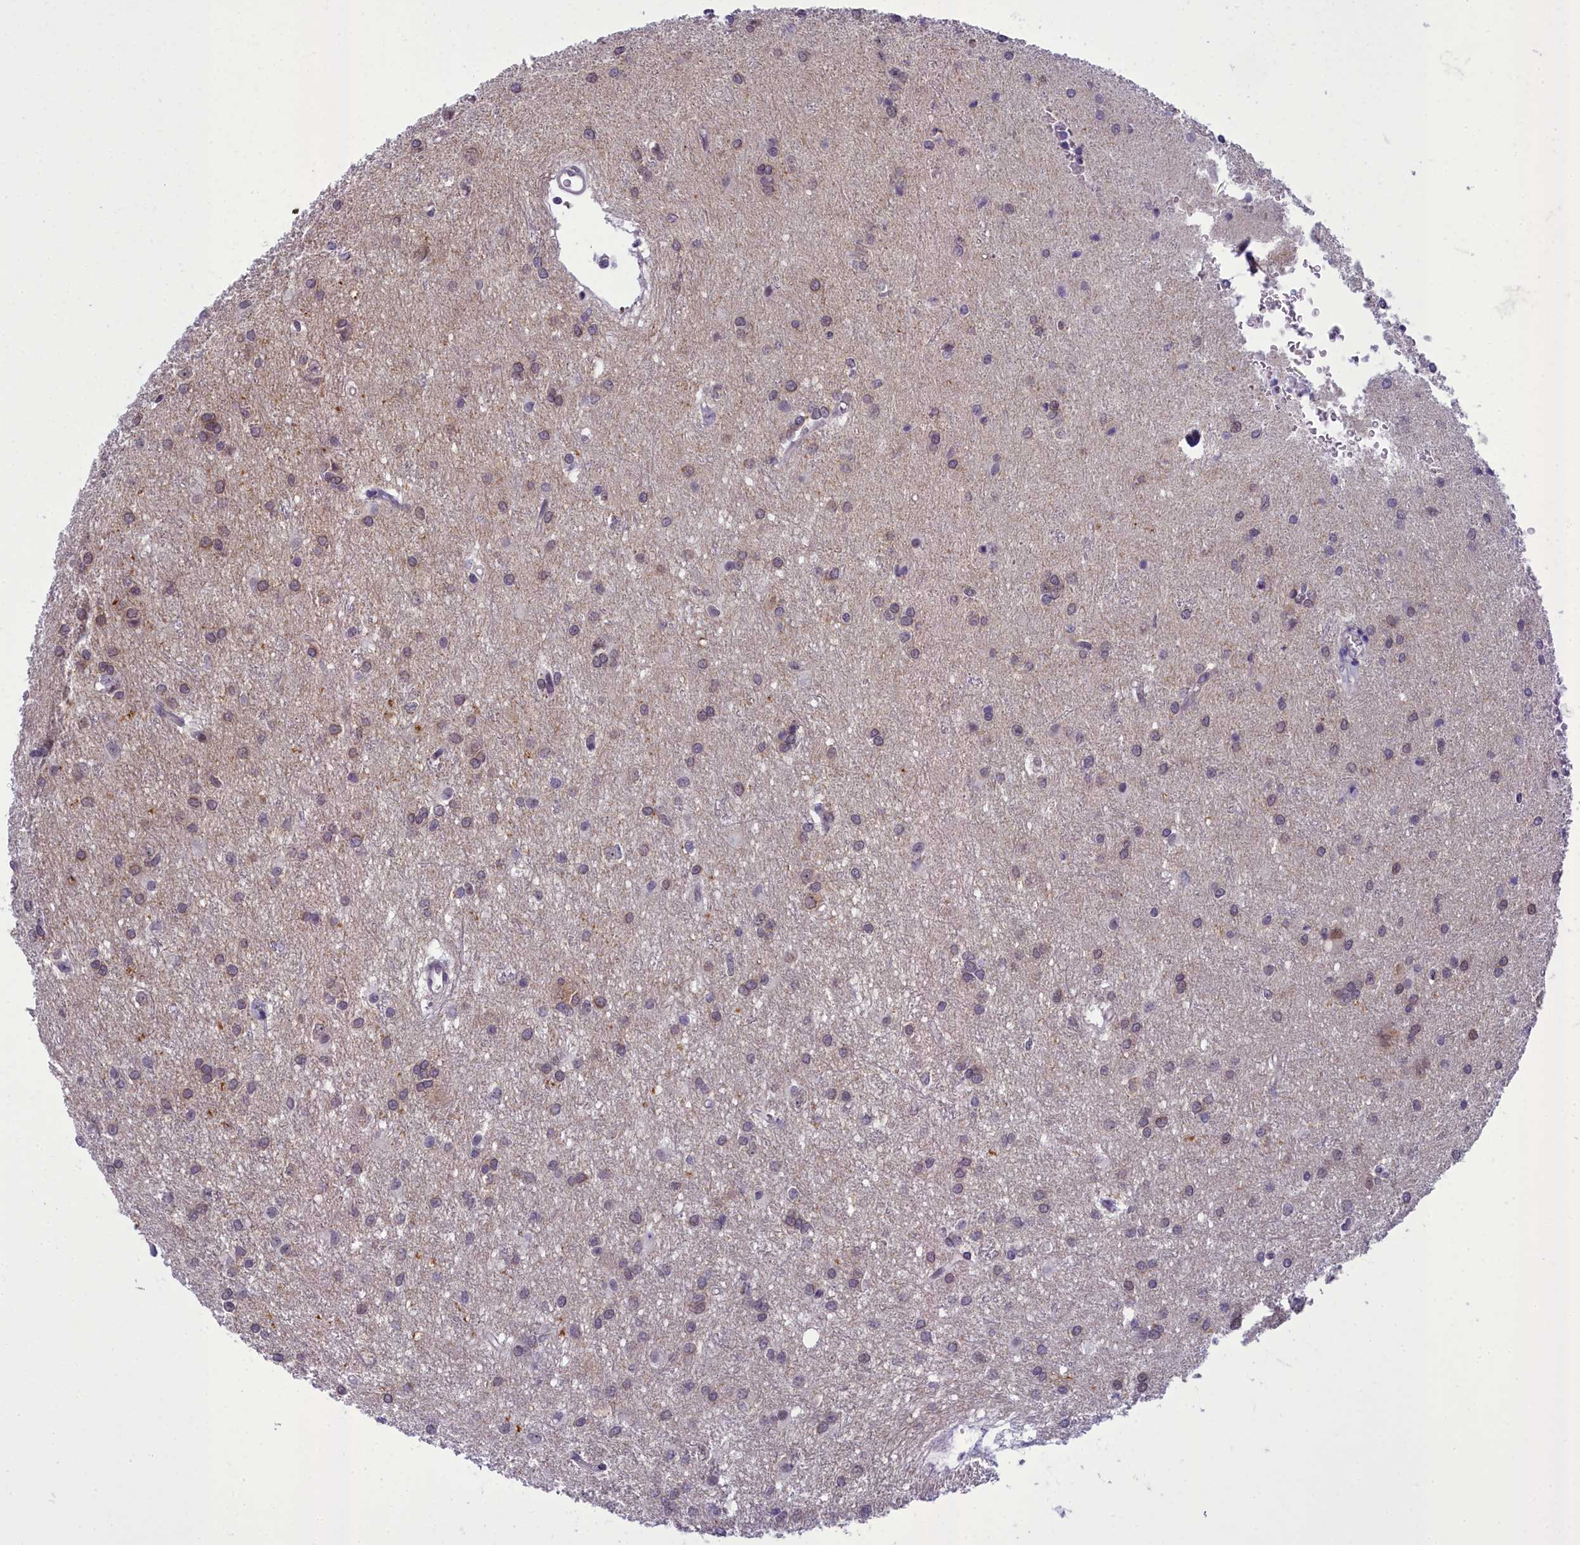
{"staining": {"intensity": "moderate", "quantity": "<25%", "location": "cytoplasmic/membranous"}, "tissue": "glioma", "cell_type": "Tumor cells", "image_type": "cancer", "snomed": [{"axis": "morphology", "description": "Glioma, malignant, High grade"}, {"axis": "topography", "description": "Brain"}], "caption": "Immunohistochemistry (IHC) histopathology image of malignant high-grade glioma stained for a protein (brown), which exhibits low levels of moderate cytoplasmic/membranous positivity in approximately <25% of tumor cells.", "gene": "CEACAM19", "patient": {"sex": "female", "age": 50}}